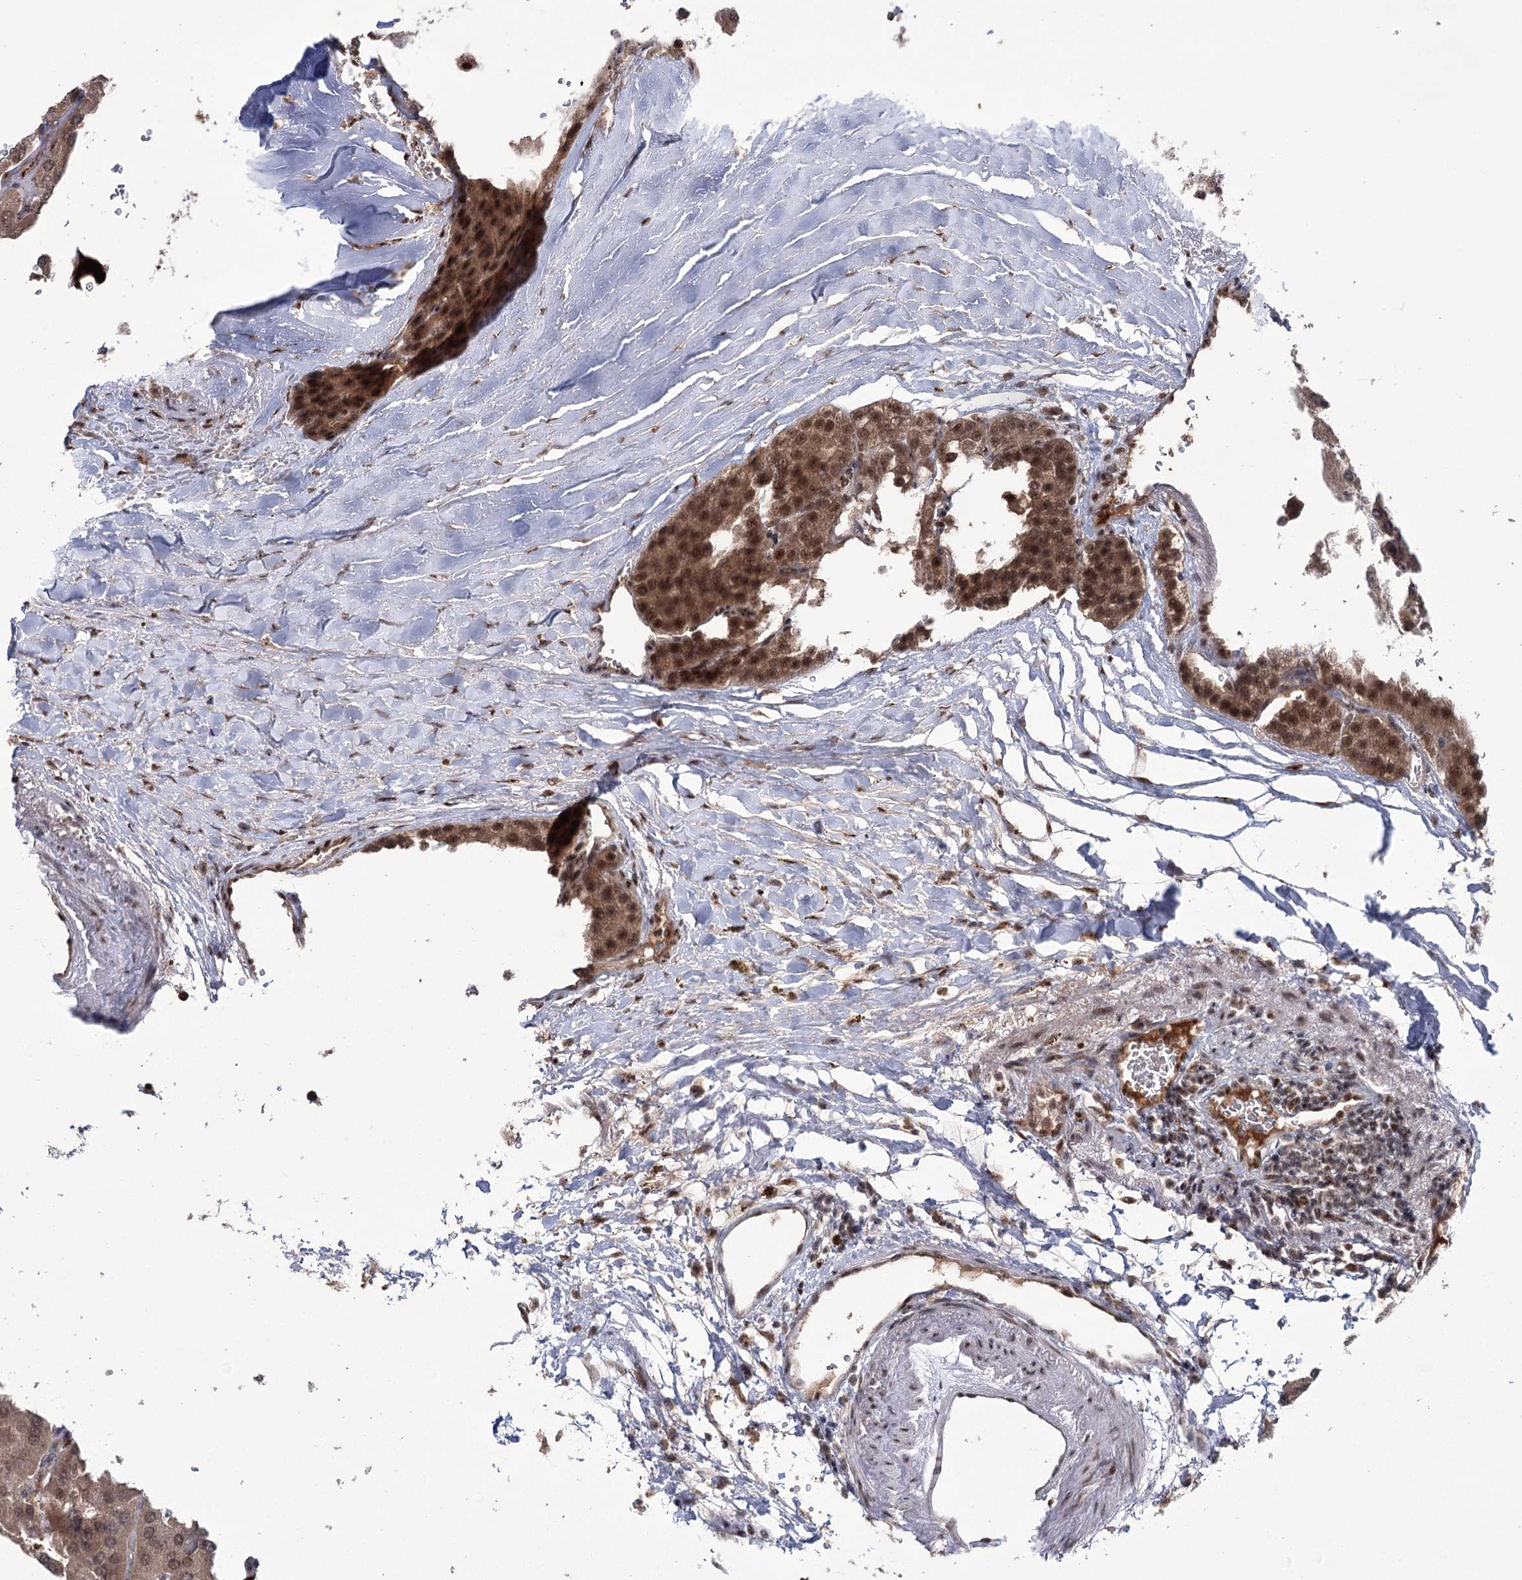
{"staining": {"intensity": "strong", "quantity": ">75%", "location": "cytoplasmic/membranous,nuclear"}, "tissue": "parathyroid gland", "cell_type": "Glandular cells", "image_type": "normal", "snomed": [{"axis": "morphology", "description": "Normal tissue, NOS"}, {"axis": "morphology", "description": "Adenoma, NOS"}, {"axis": "topography", "description": "Parathyroid gland"}], "caption": "Protein expression analysis of unremarkable parathyroid gland displays strong cytoplasmic/membranous,nuclear positivity in about >75% of glandular cells. The staining was performed using DAB (3,3'-diaminobenzidine) to visualize the protein expression in brown, while the nuclei were stained in blue with hematoxylin (Magnification: 20x).", "gene": "ERCC3", "patient": {"sex": "female", "age": 86}}